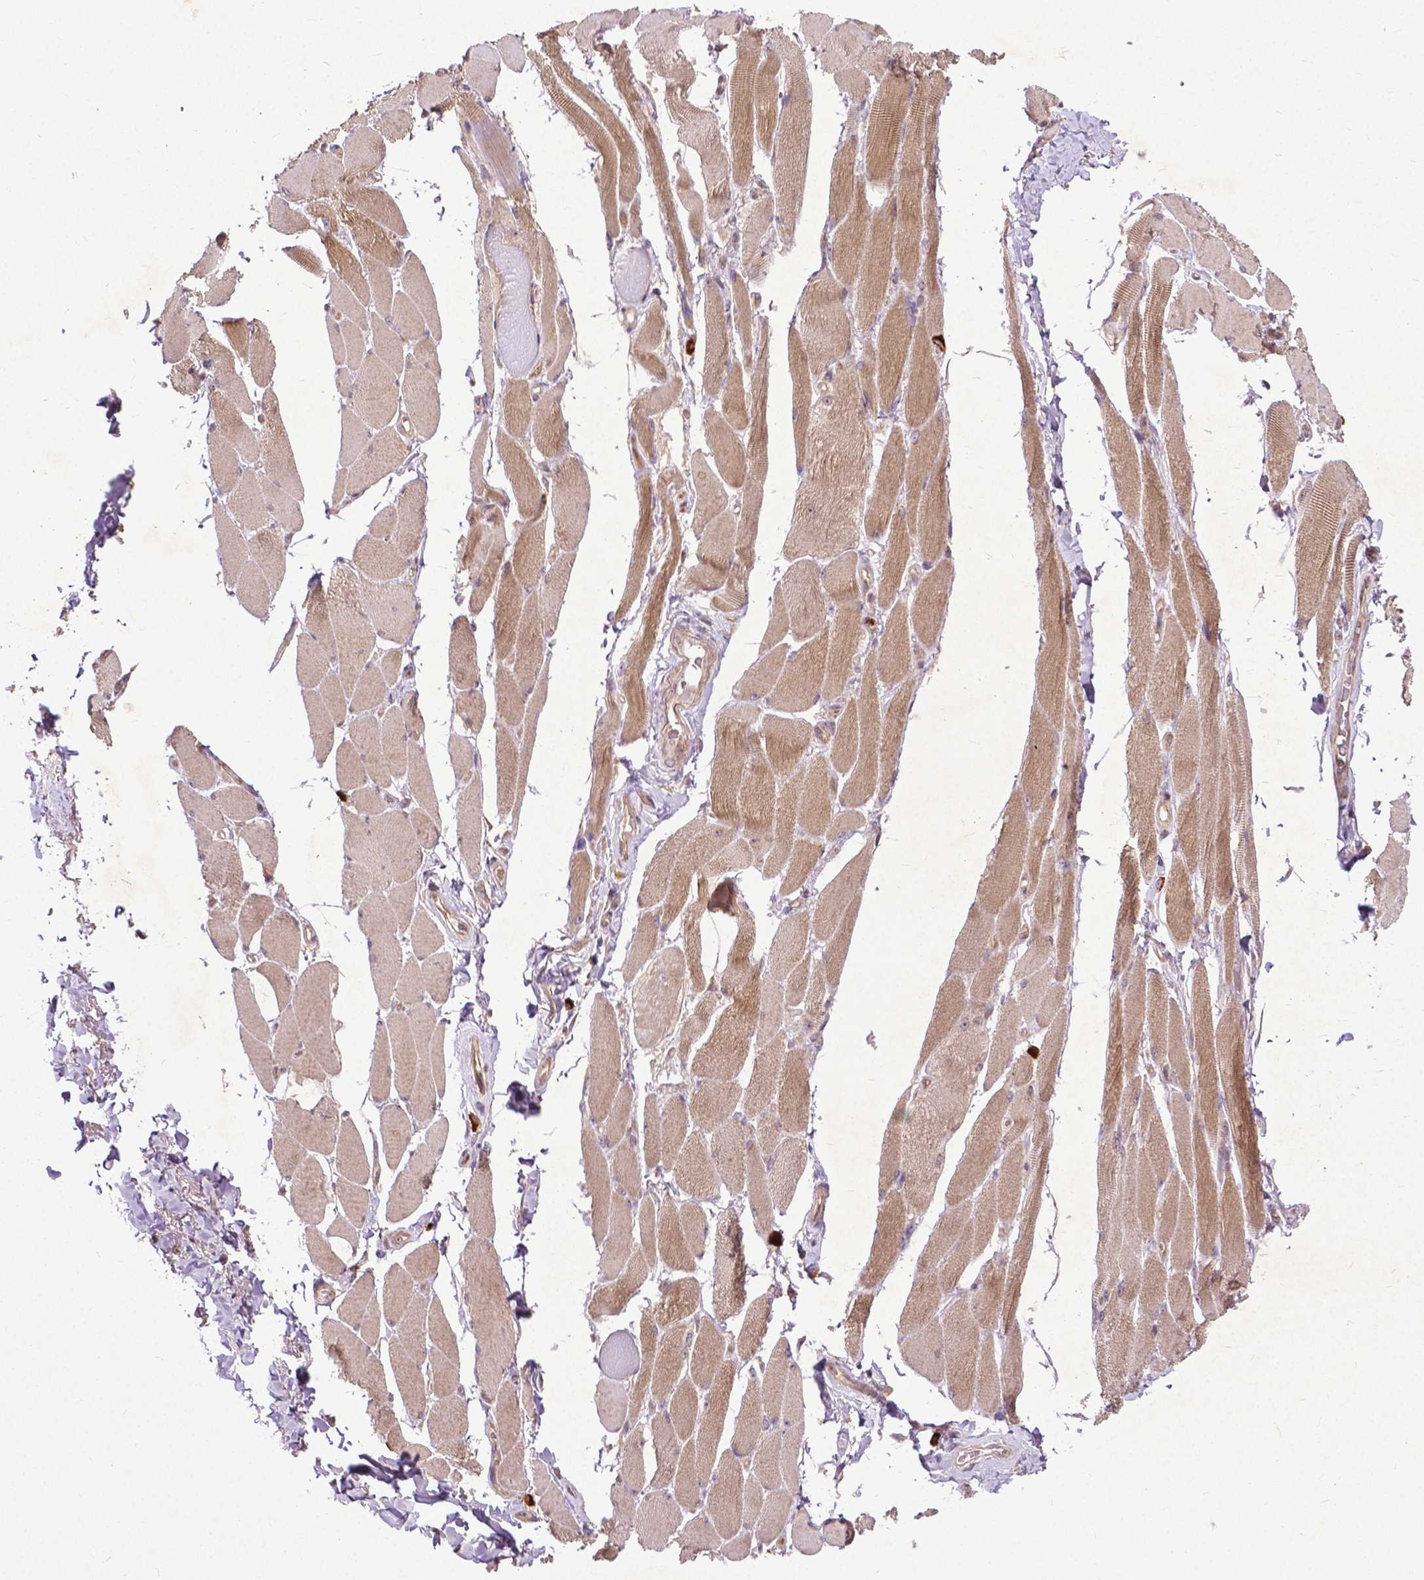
{"staining": {"intensity": "moderate", "quantity": "25%-75%", "location": "cytoplasmic/membranous"}, "tissue": "skeletal muscle", "cell_type": "Myocytes", "image_type": "normal", "snomed": [{"axis": "morphology", "description": "Normal tissue, NOS"}, {"axis": "topography", "description": "Skeletal muscle"}, {"axis": "topography", "description": "Anal"}, {"axis": "topography", "description": "Peripheral nerve tissue"}], "caption": "The micrograph exhibits immunohistochemical staining of normal skeletal muscle. There is moderate cytoplasmic/membranous expression is seen in about 25%-75% of myocytes. (Brightfield microscopy of DAB IHC at high magnification).", "gene": "PARP3", "patient": {"sex": "male", "age": 53}}